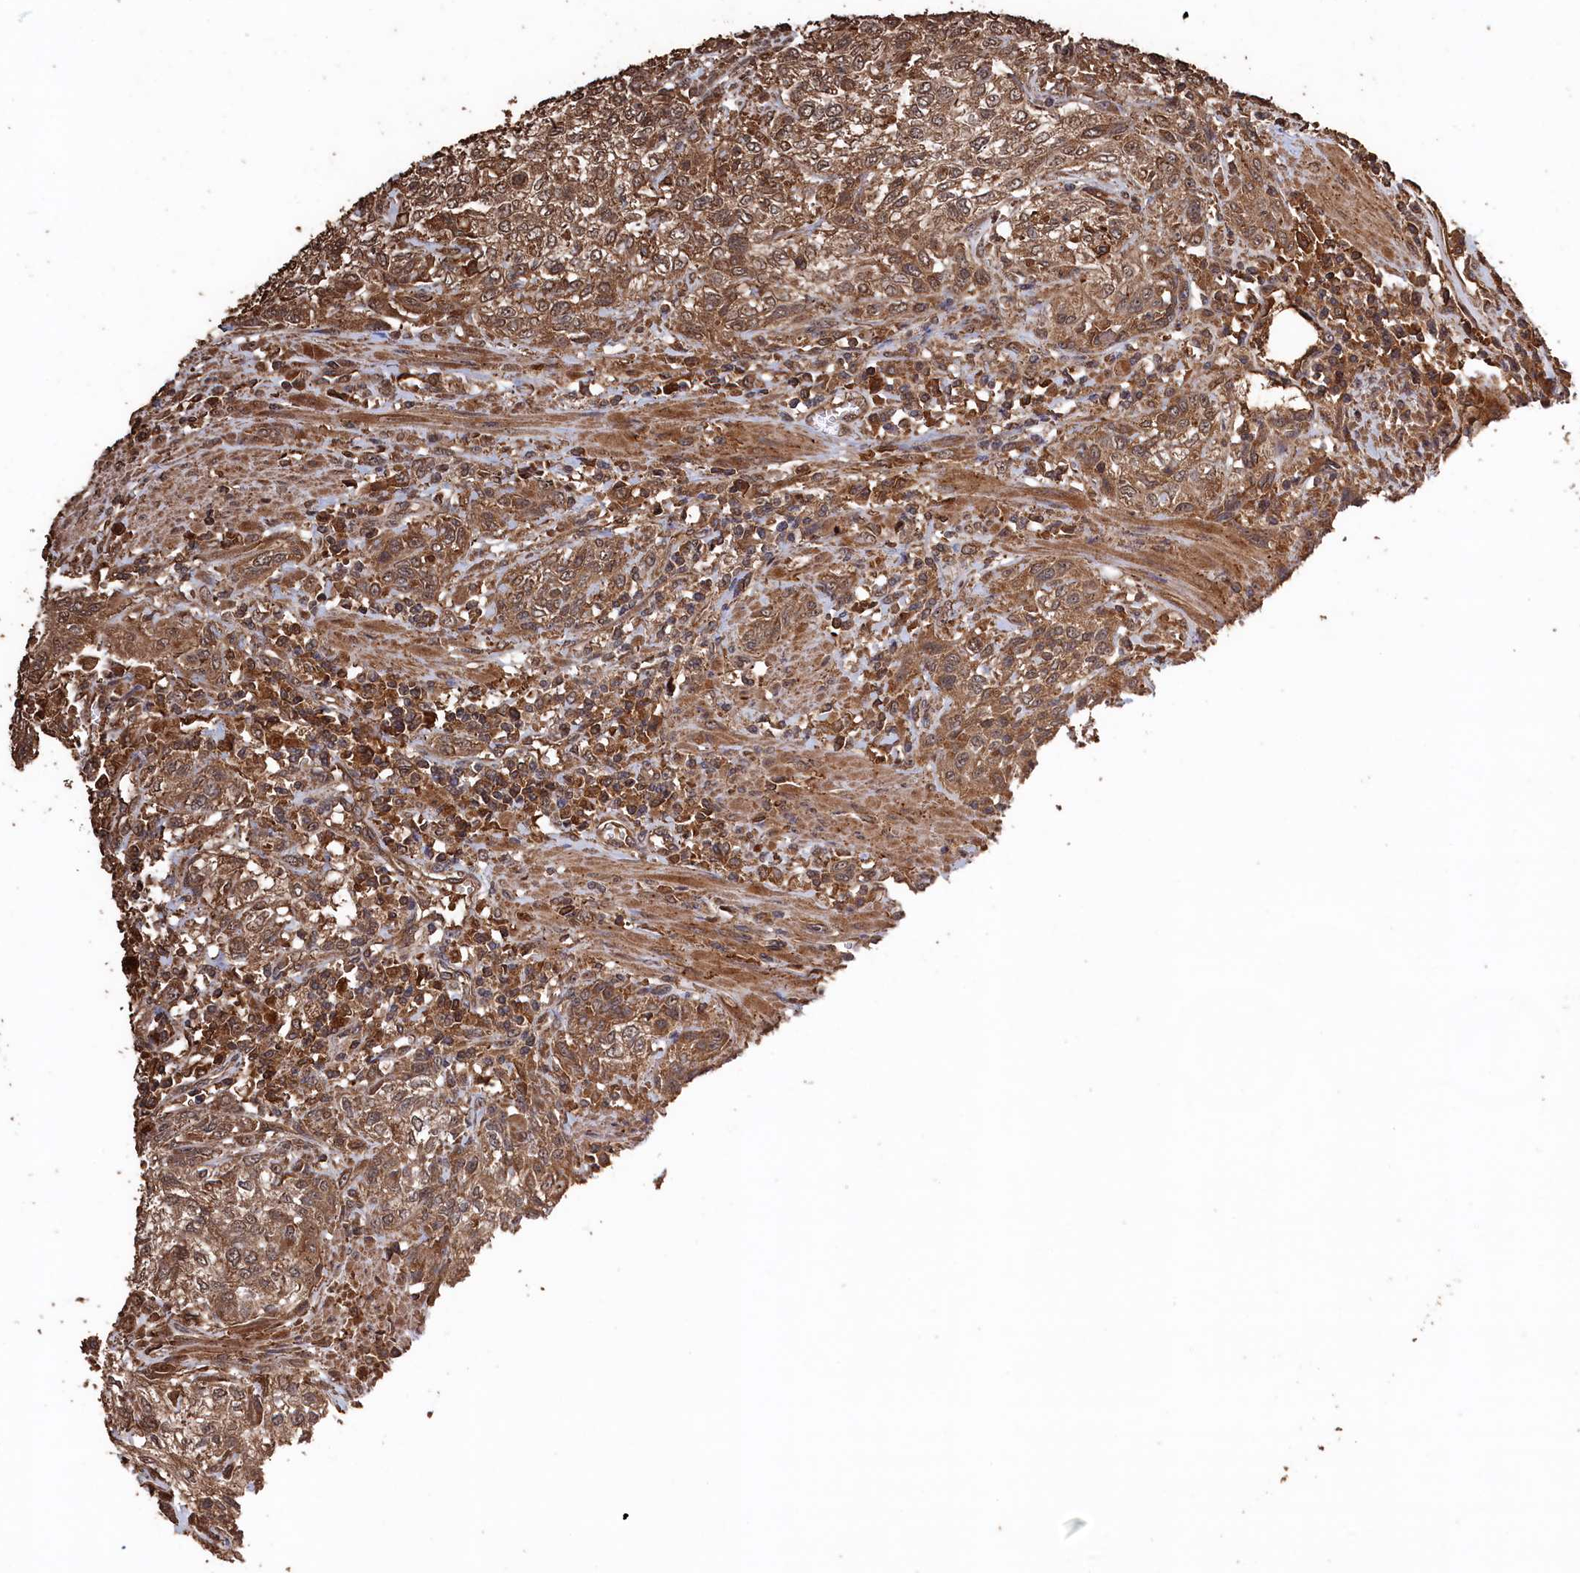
{"staining": {"intensity": "moderate", "quantity": ">75%", "location": "cytoplasmic/membranous"}, "tissue": "urothelial cancer", "cell_type": "Tumor cells", "image_type": "cancer", "snomed": [{"axis": "morphology", "description": "Normal tissue, NOS"}, {"axis": "morphology", "description": "Urothelial carcinoma, NOS"}, {"axis": "topography", "description": "Urinary bladder"}, {"axis": "topography", "description": "Peripheral nerve tissue"}], "caption": "The immunohistochemical stain labels moderate cytoplasmic/membranous expression in tumor cells of transitional cell carcinoma tissue.", "gene": "SNX33", "patient": {"sex": "male", "age": 35}}